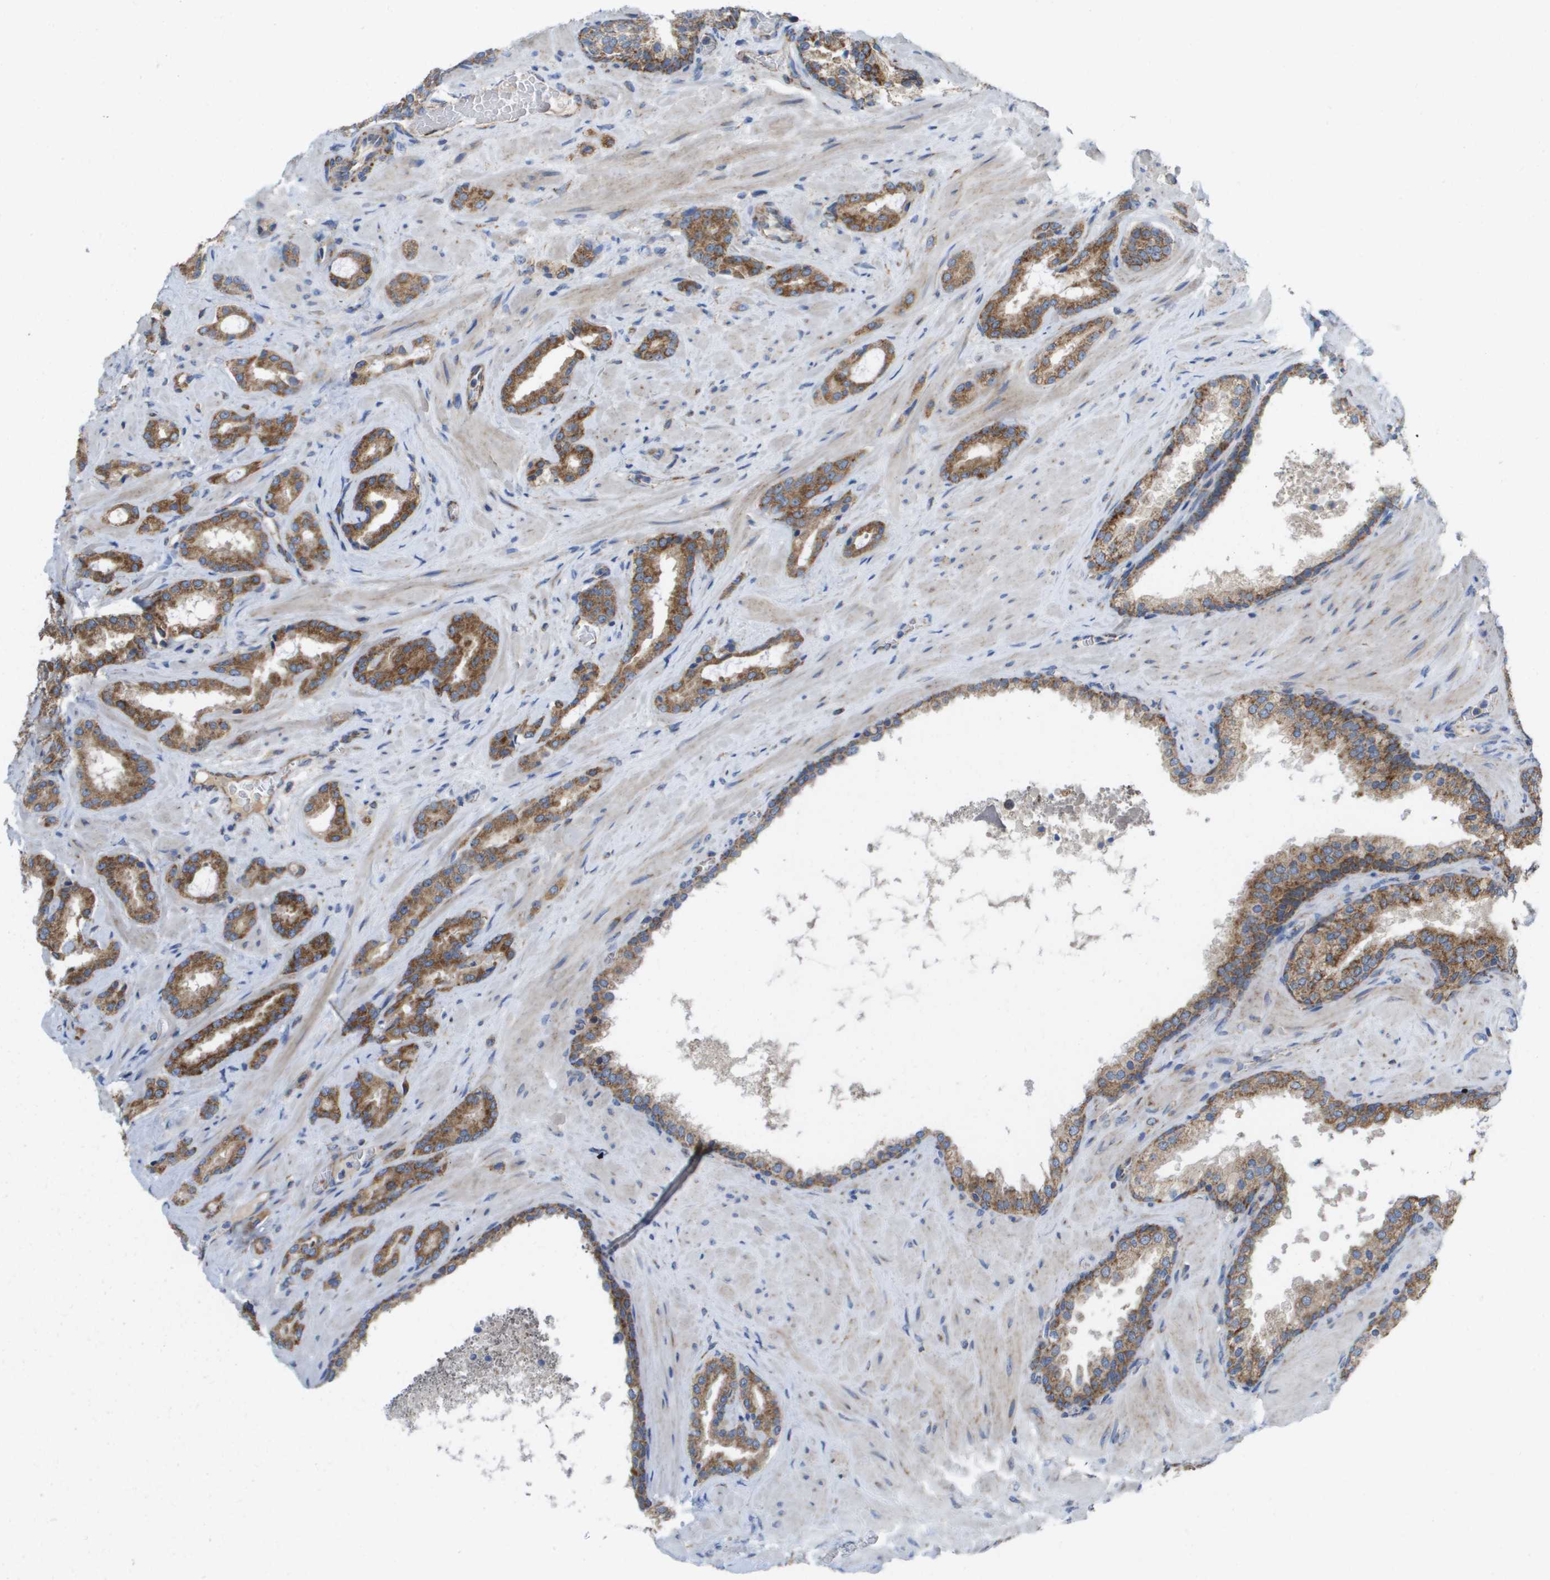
{"staining": {"intensity": "moderate", "quantity": ">75%", "location": "cytoplasmic/membranous"}, "tissue": "prostate cancer", "cell_type": "Tumor cells", "image_type": "cancer", "snomed": [{"axis": "morphology", "description": "Adenocarcinoma, High grade"}, {"axis": "topography", "description": "Prostate"}], "caption": "Prostate adenocarcinoma (high-grade) was stained to show a protein in brown. There is medium levels of moderate cytoplasmic/membranous staining in approximately >75% of tumor cells.", "gene": "FIS1", "patient": {"sex": "male", "age": 64}}